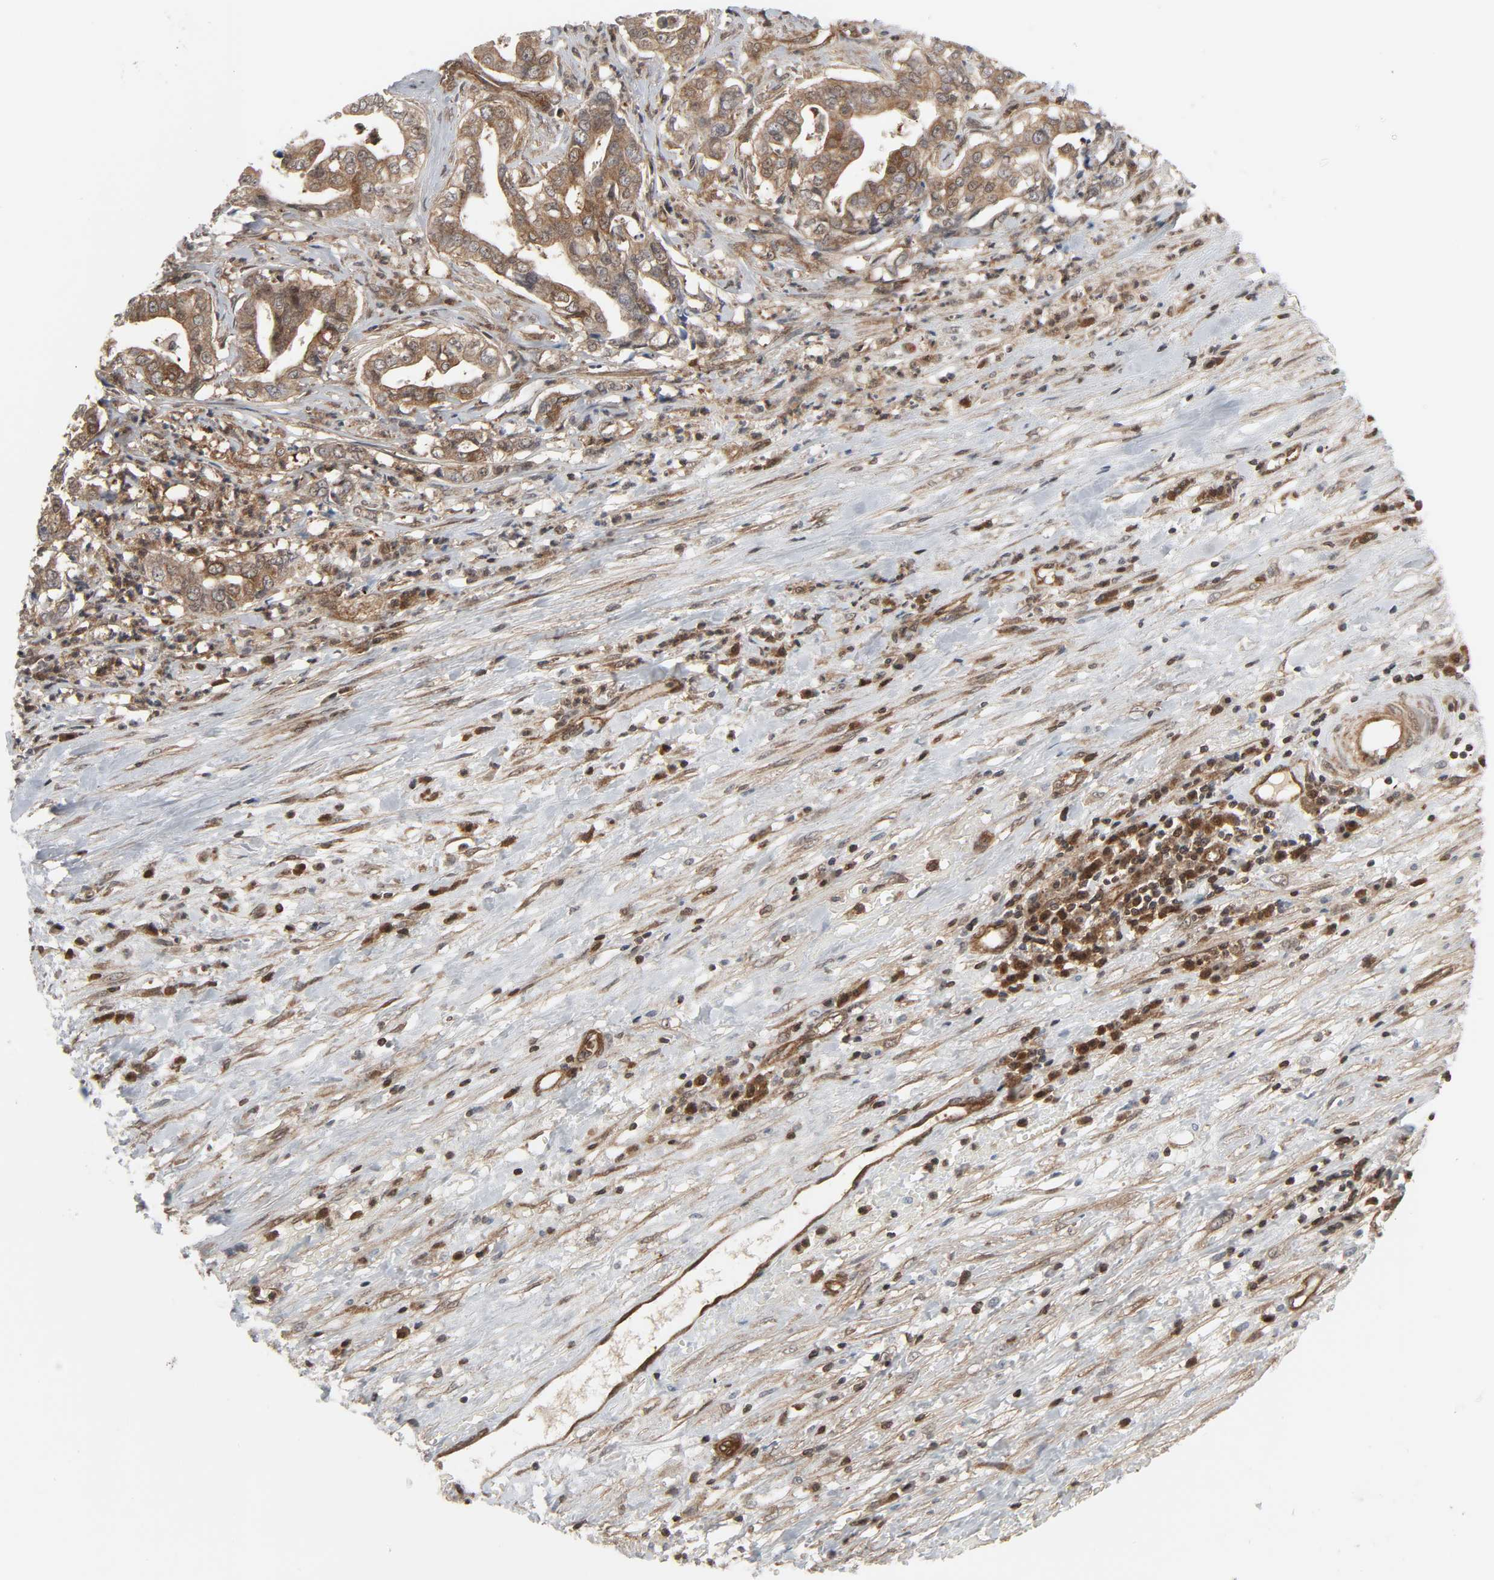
{"staining": {"intensity": "strong", "quantity": ">75%", "location": "cytoplasmic/membranous"}, "tissue": "liver cancer", "cell_type": "Tumor cells", "image_type": "cancer", "snomed": [{"axis": "morphology", "description": "Cholangiocarcinoma"}, {"axis": "topography", "description": "Liver"}], "caption": "This micrograph exhibits immunohistochemistry staining of human liver cancer, with high strong cytoplasmic/membranous expression in approximately >75% of tumor cells.", "gene": "GSK3A", "patient": {"sex": "female", "age": 61}}